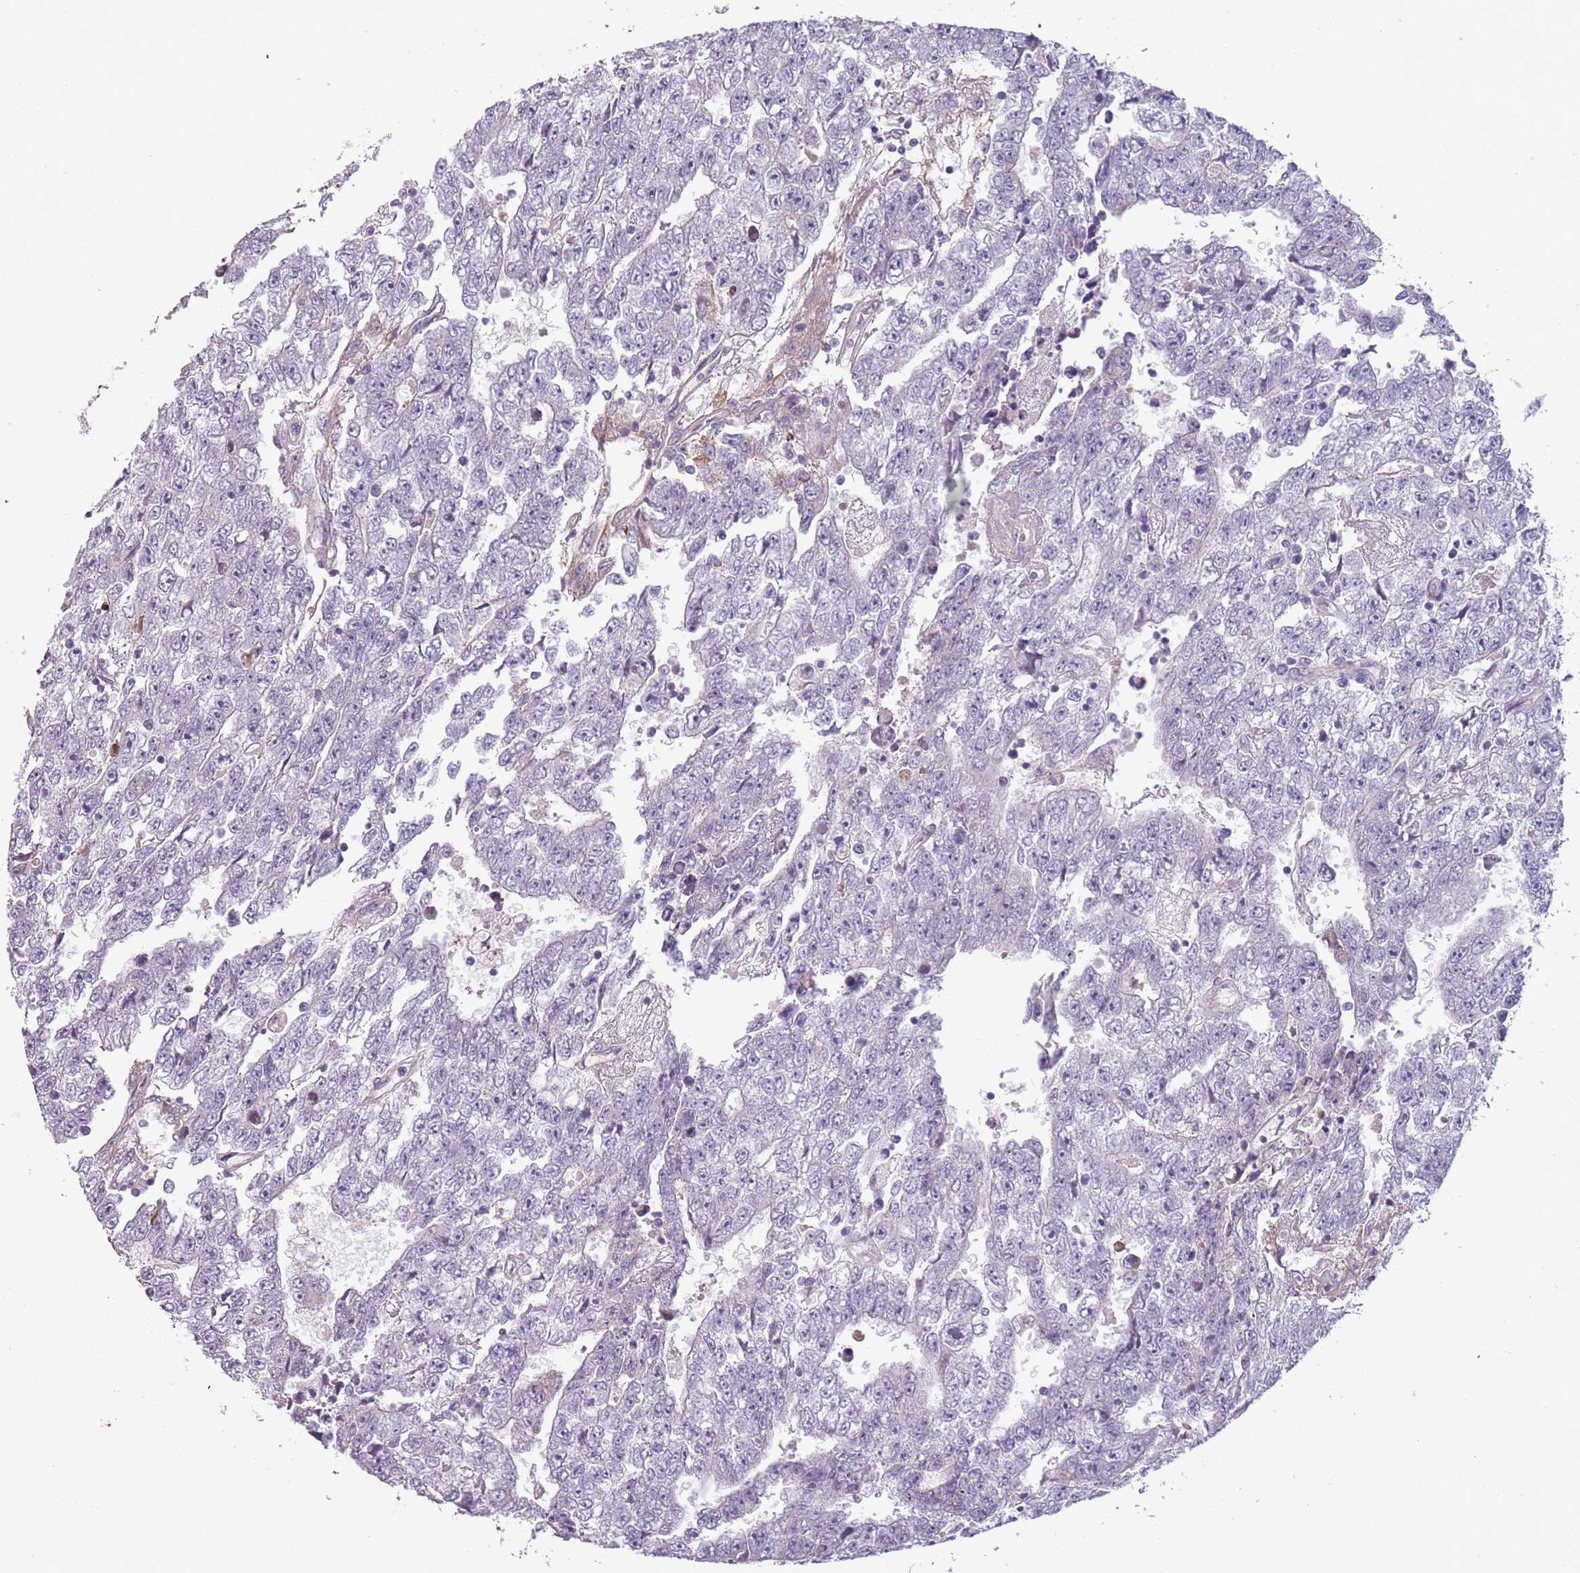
{"staining": {"intensity": "negative", "quantity": "none", "location": "none"}, "tissue": "testis cancer", "cell_type": "Tumor cells", "image_type": "cancer", "snomed": [{"axis": "morphology", "description": "Carcinoma, Embryonal, NOS"}, {"axis": "topography", "description": "Testis"}], "caption": "Immunohistochemistry (IHC) of testis cancer reveals no staining in tumor cells. The staining was performed using DAB to visualize the protein expression in brown, while the nuclei were stained in blue with hematoxylin (Magnification: 20x).", "gene": "TLCD2", "patient": {"sex": "male", "age": 25}}